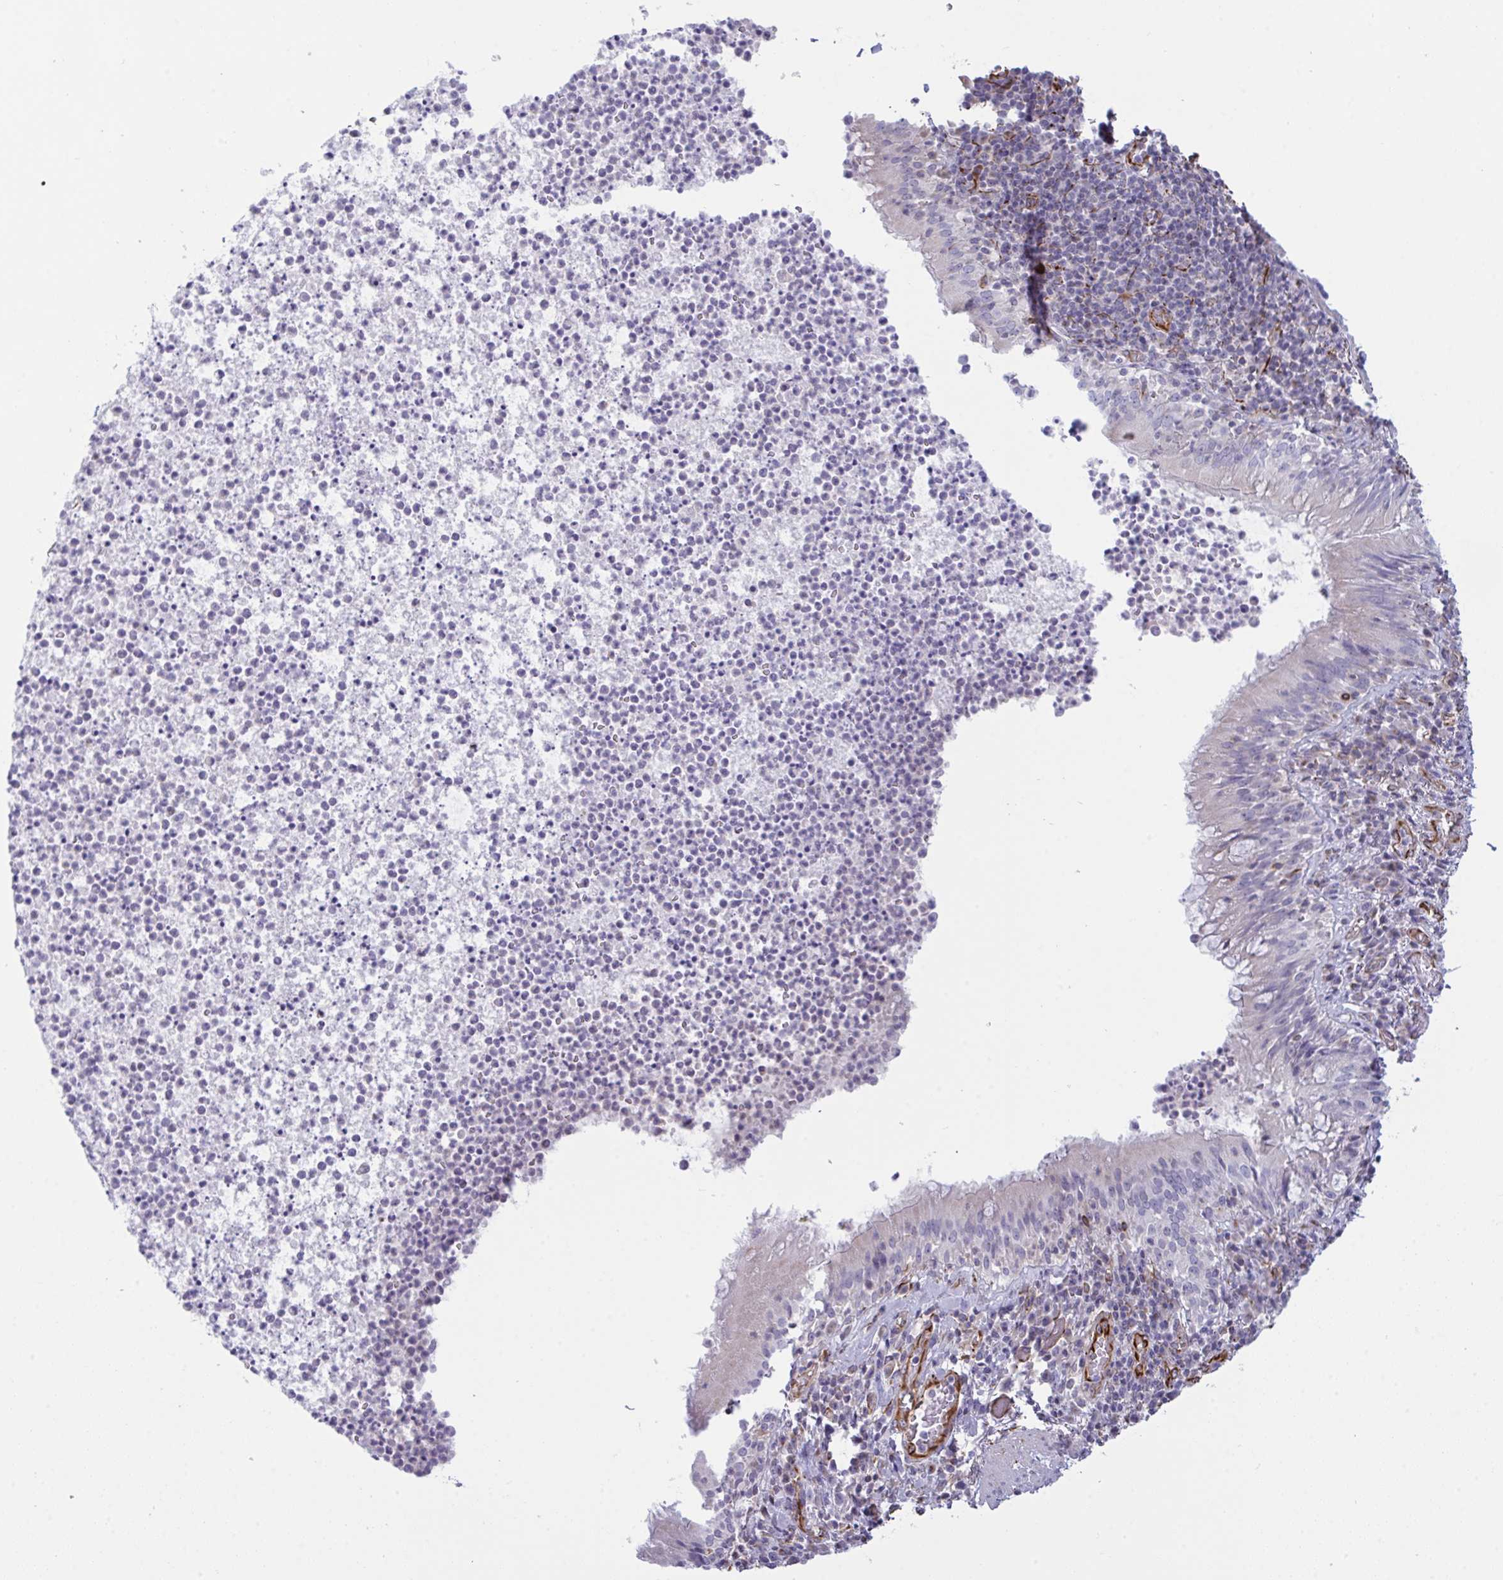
{"staining": {"intensity": "weak", "quantity": "<25%", "location": "cytoplasmic/membranous"}, "tissue": "bronchus", "cell_type": "Respiratory epithelial cells", "image_type": "normal", "snomed": [{"axis": "morphology", "description": "Normal tissue, NOS"}, {"axis": "topography", "description": "Lymph node"}, {"axis": "topography", "description": "Bronchus"}], "caption": "Human bronchus stained for a protein using immunohistochemistry displays no expression in respiratory epithelial cells.", "gene": "DCBLD1", "patient": {"sex": "male", "age": 56}}